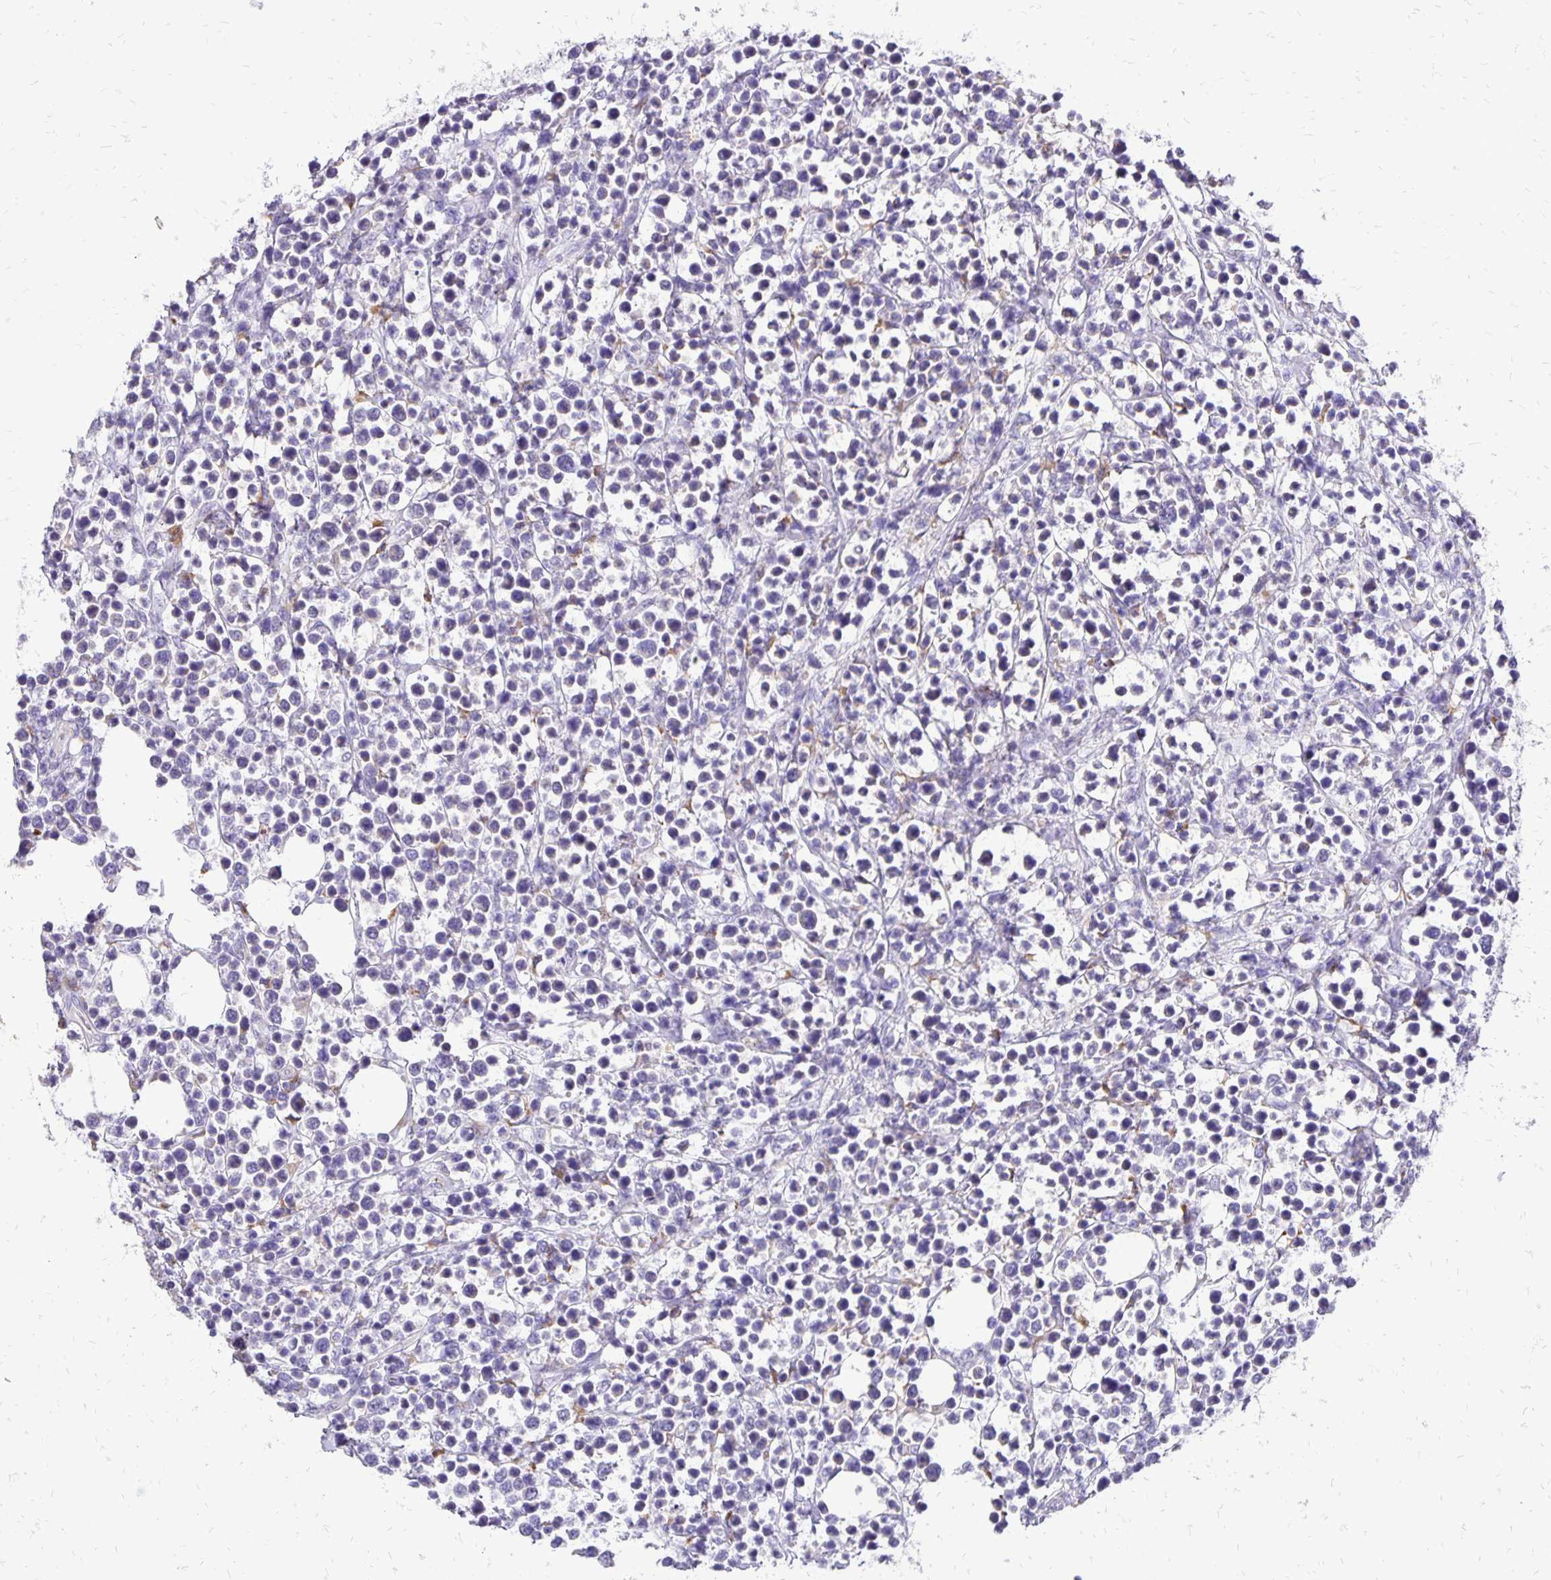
{"staining": {"intensity": "negative", "quantity": "none", "location": "none"}, "tissue": "lymphoma", "cell_type": "Tumor cells", "image_type": "cancer", "snomed": [{"axis": "morphology", "description": "Malignant lymphoma, non-Hodgkin's type, Low grade"}, {"axis": "topography", "description": "Lymph node"}], "caption": "Tumor cells show no significant protein positivity in lymphoma. (DAB IHC with hematoxylin counter stain).", "gene": "EIF5A", "patient": {"sex": "male", "age": 60}}